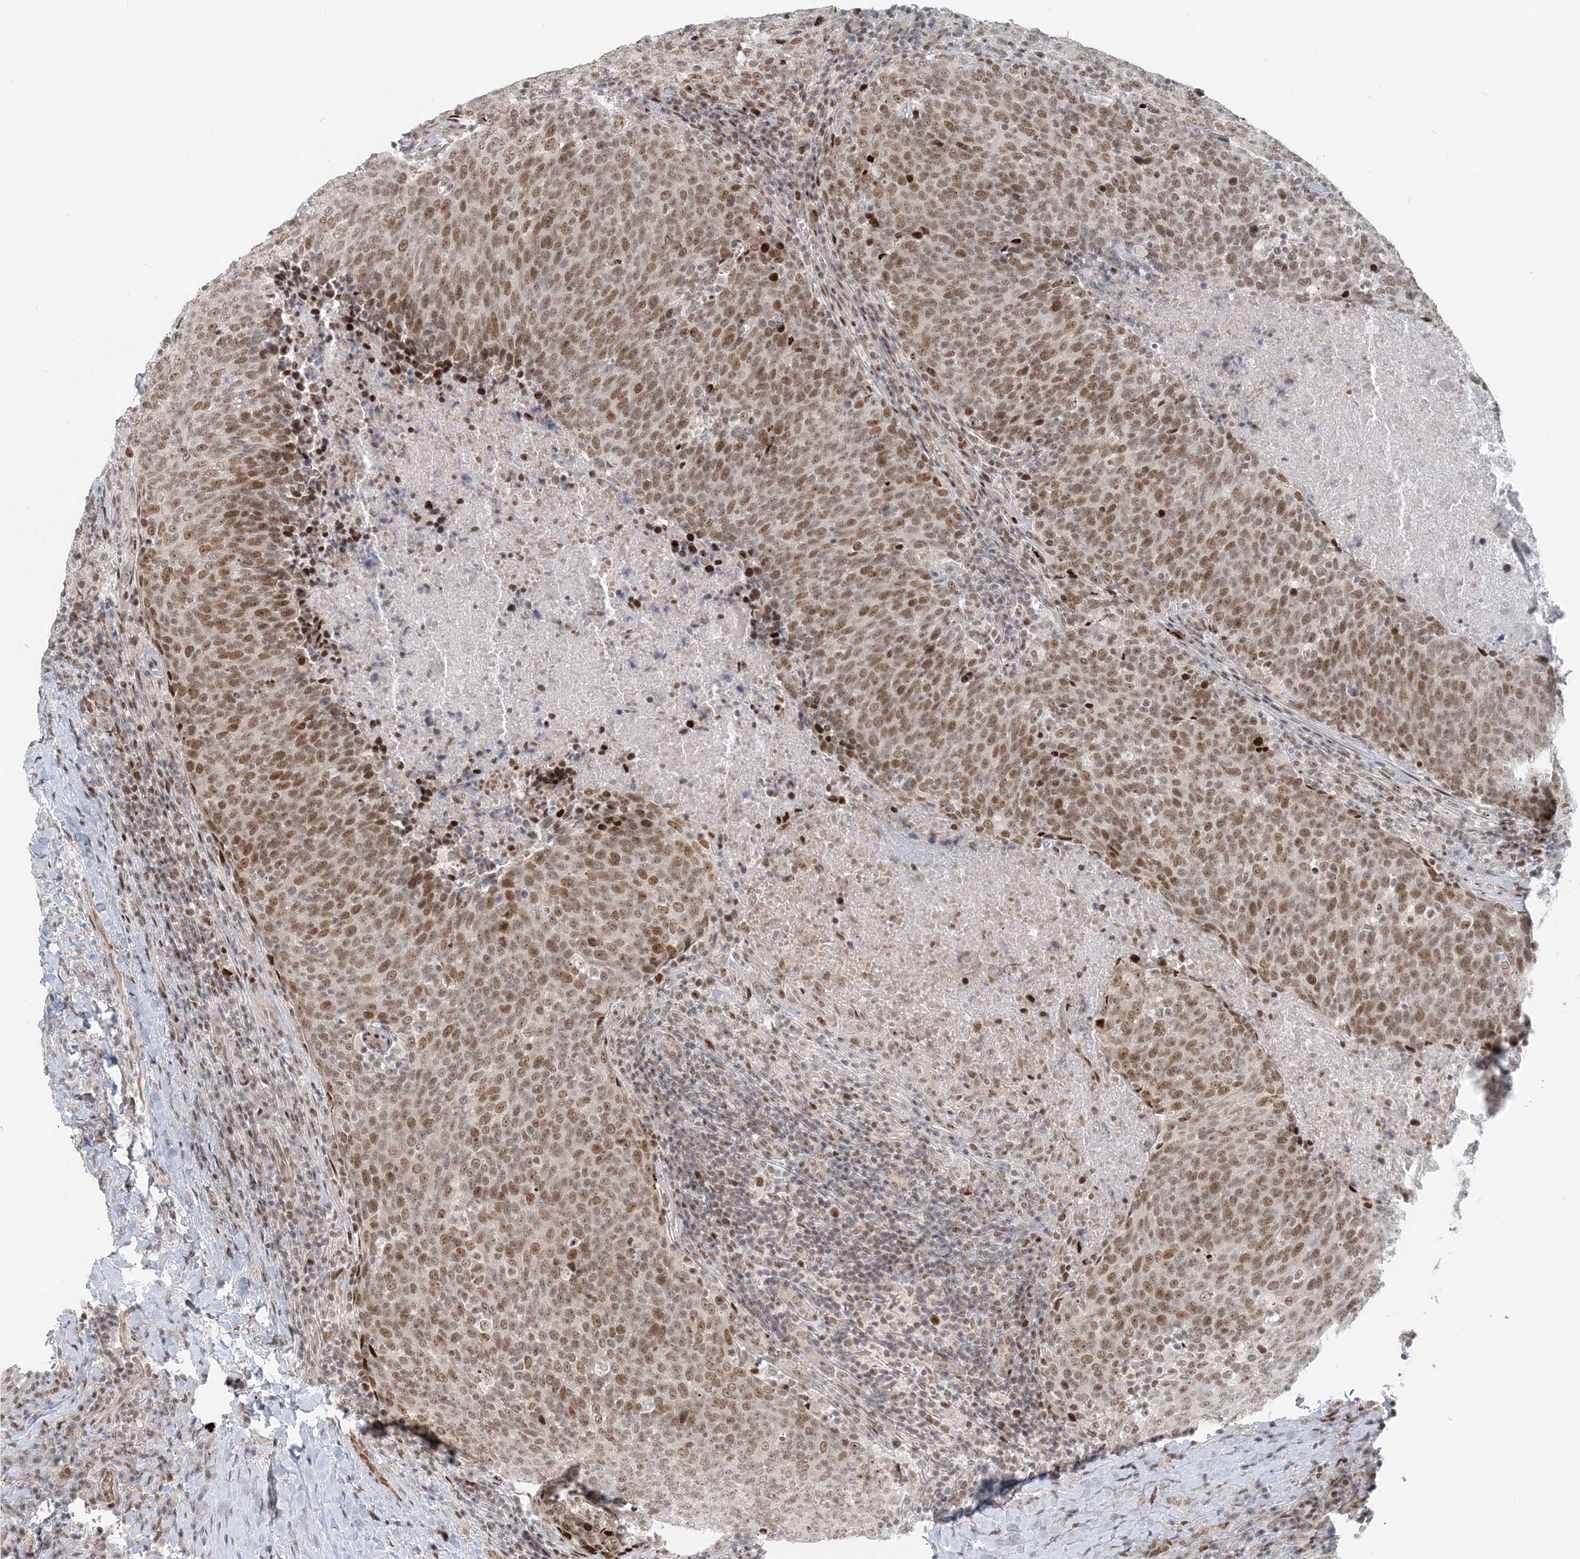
{"staining": {"intensity": "moderate", "quantity": ">75%", "location": "nuclear"}, "tissue": "head and neck cancer", "cell_type": "Tumor cells", "image_type": "cancer", "snomed": [{"axis": "morphology", "description": "Squamous cell carcinoma, NOS"}, {"axis": "morphology", "description": "Squamous cell carcinoma, metastatic, NOS"}, {"axis": "topography", "description": "Lymph node"}, {"axis": "topography", "description": "Head-Neck"}], "caption": "Head and neck squamous cell carcinoma tissue shows moderate nuclear staining in about >75% of tumor cells, visualized by immunohistochemistry.", "gene": "BAZ1B", "patient": {"sex": "male", "age": 62}}